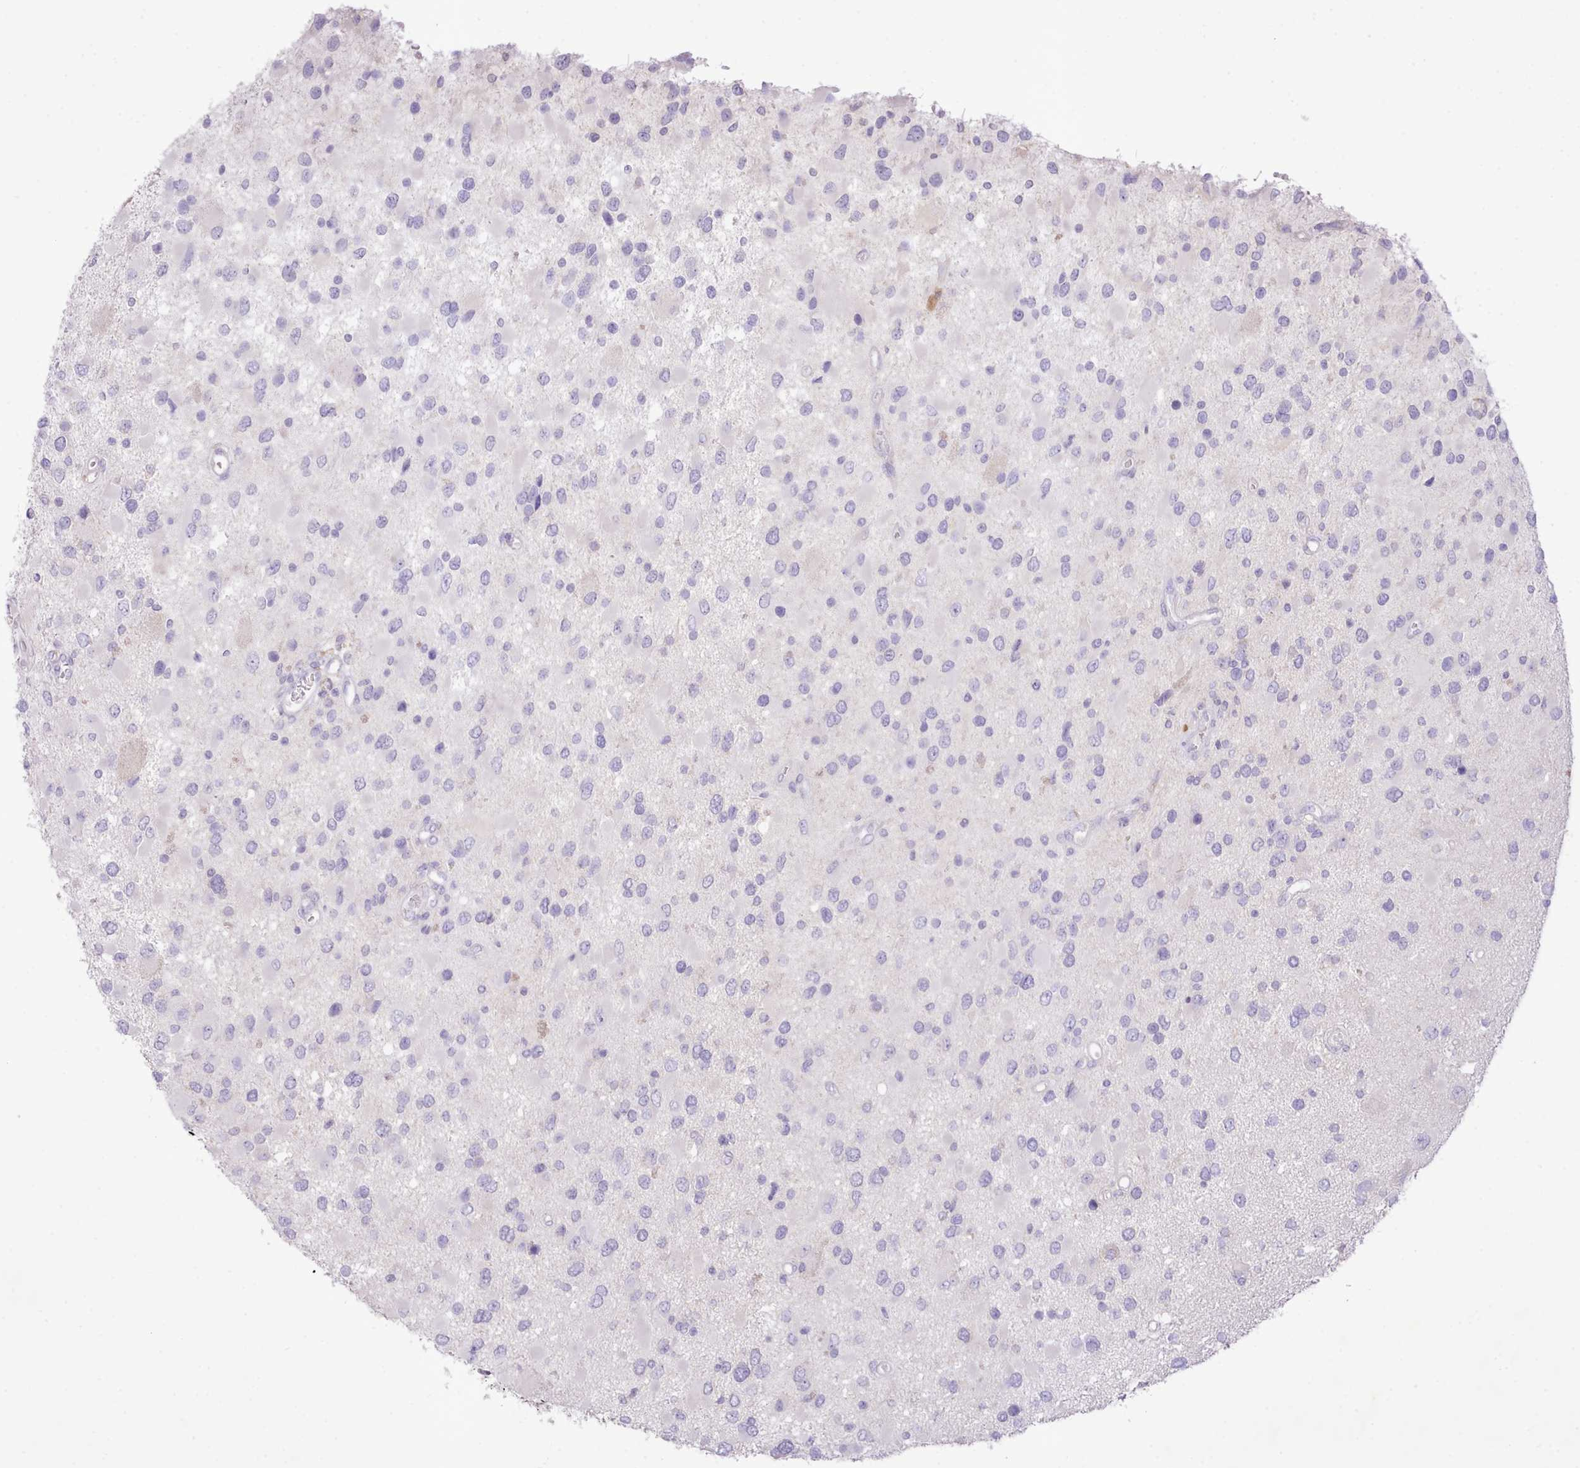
{"staining": {"intensity": "negative", "quantity": "none", "location": "none"}, "tissue": "glioma", "cell_type": "Tumor cells", "image_type": "cancer", "snomed": [{"axis": "morphology", "description": "Glioma, malignant, High grade"}, {"axis": "topography", "description": "Brain"}], "caption": "Protein analysis of high-grade glioma (malignant) exhibits no significant expression in tumor cells.", "gene": "CCL1", "patient": {"sex": "male", "age": 53}}